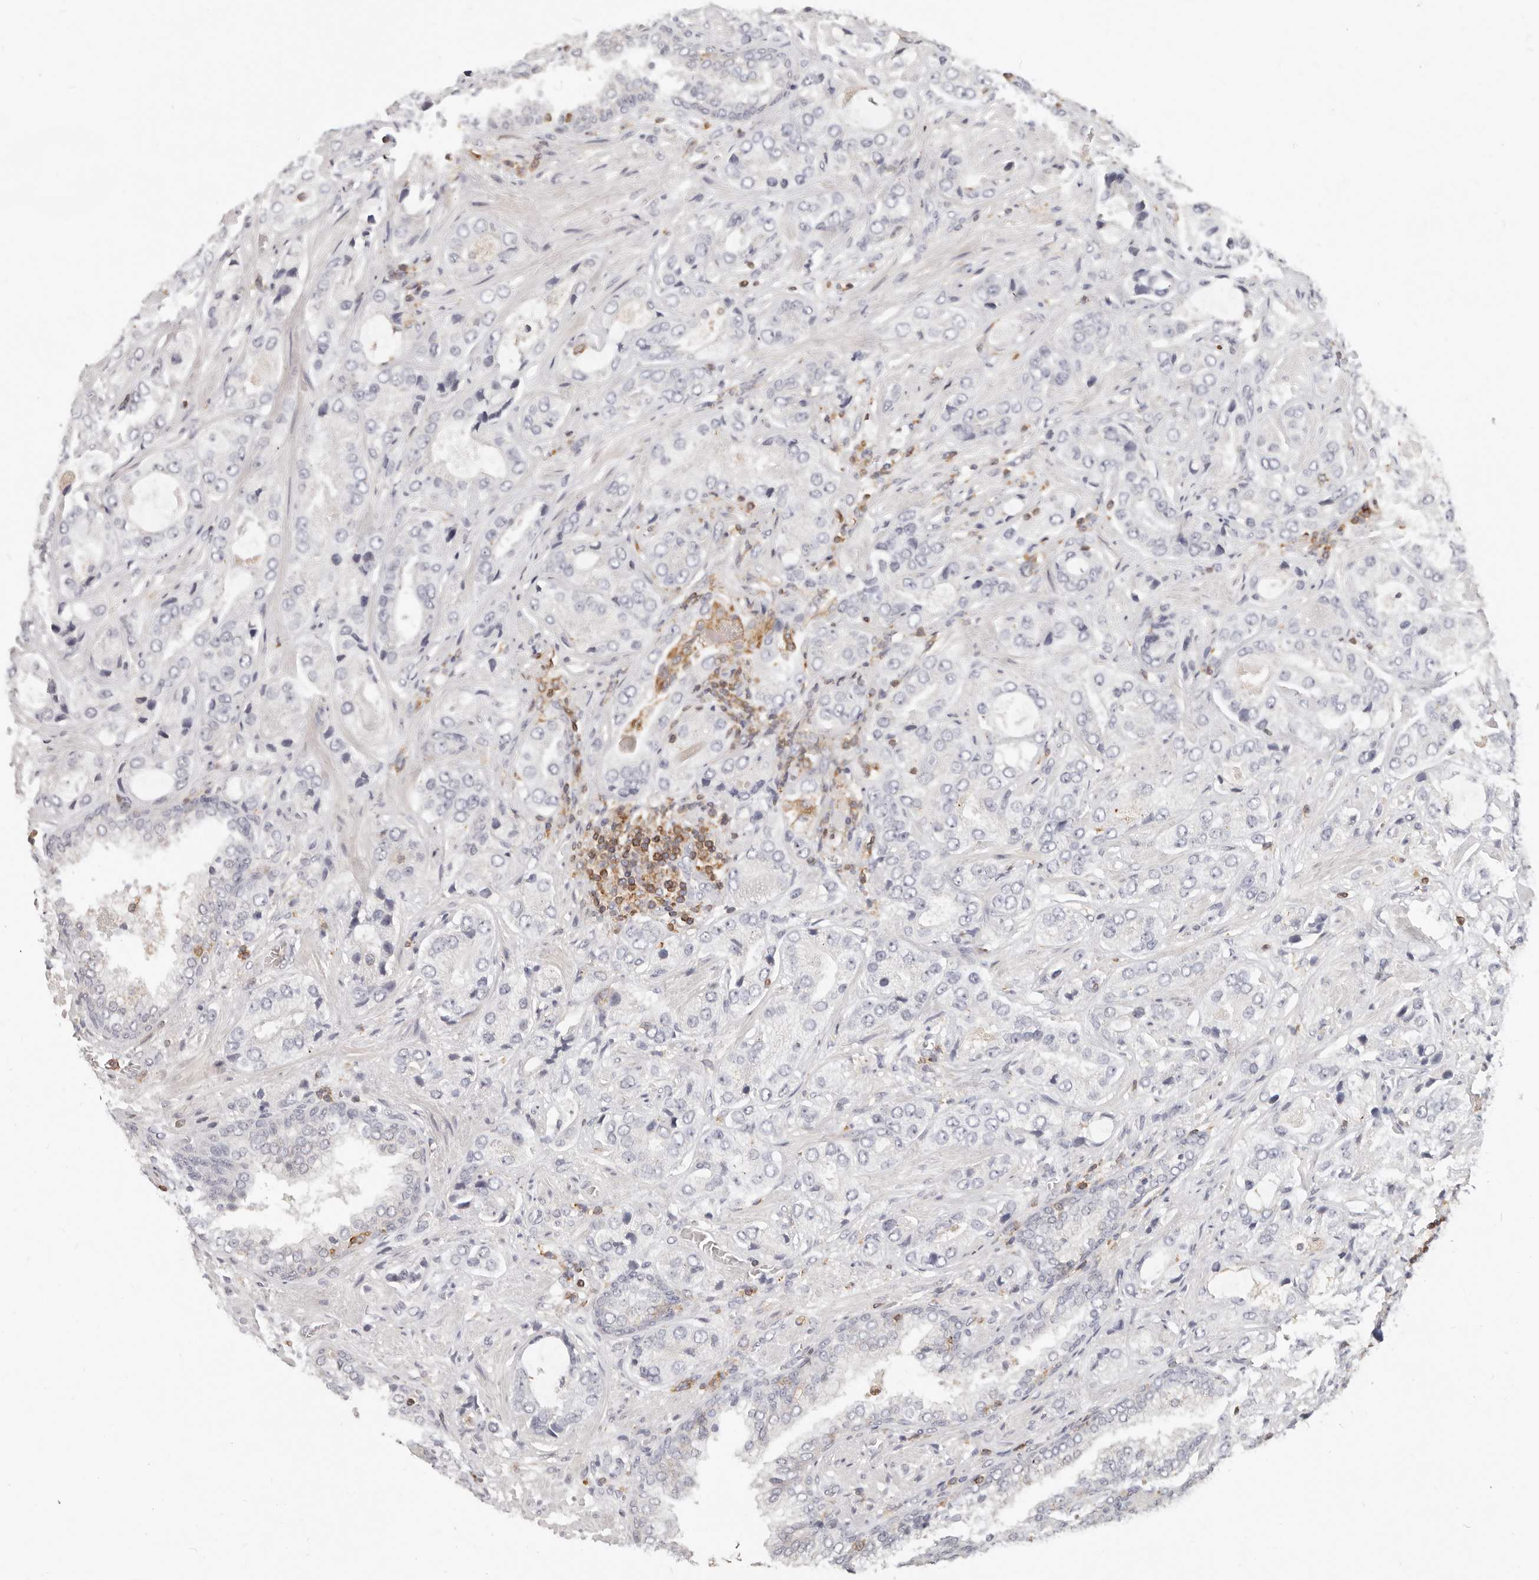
{"staining": {"intensity": "negative", "quantity": "none", "location": "none"}, "tissue": "prostate cancer", "cell_type": "Tumor cells", "image_type": "cancer", "snomed": [{"axis": "morphology", "description": "Normal tissue, NOS"}, {"axis": "morphology", "description": "Adenocarcinoma, High grade"}, {"axis": "topography", "description": "Prostate"}, {"axis": "topography", "description": "Peripheral nerve tissue"}], "caption": "DAB (3,3'-diaminobenzidine) immunohistochemical staining of prostate cancer displays no significant staining in tumor cells.", "gene": "TMEM63B", "patient": {"sex": "male", "age": 59}}